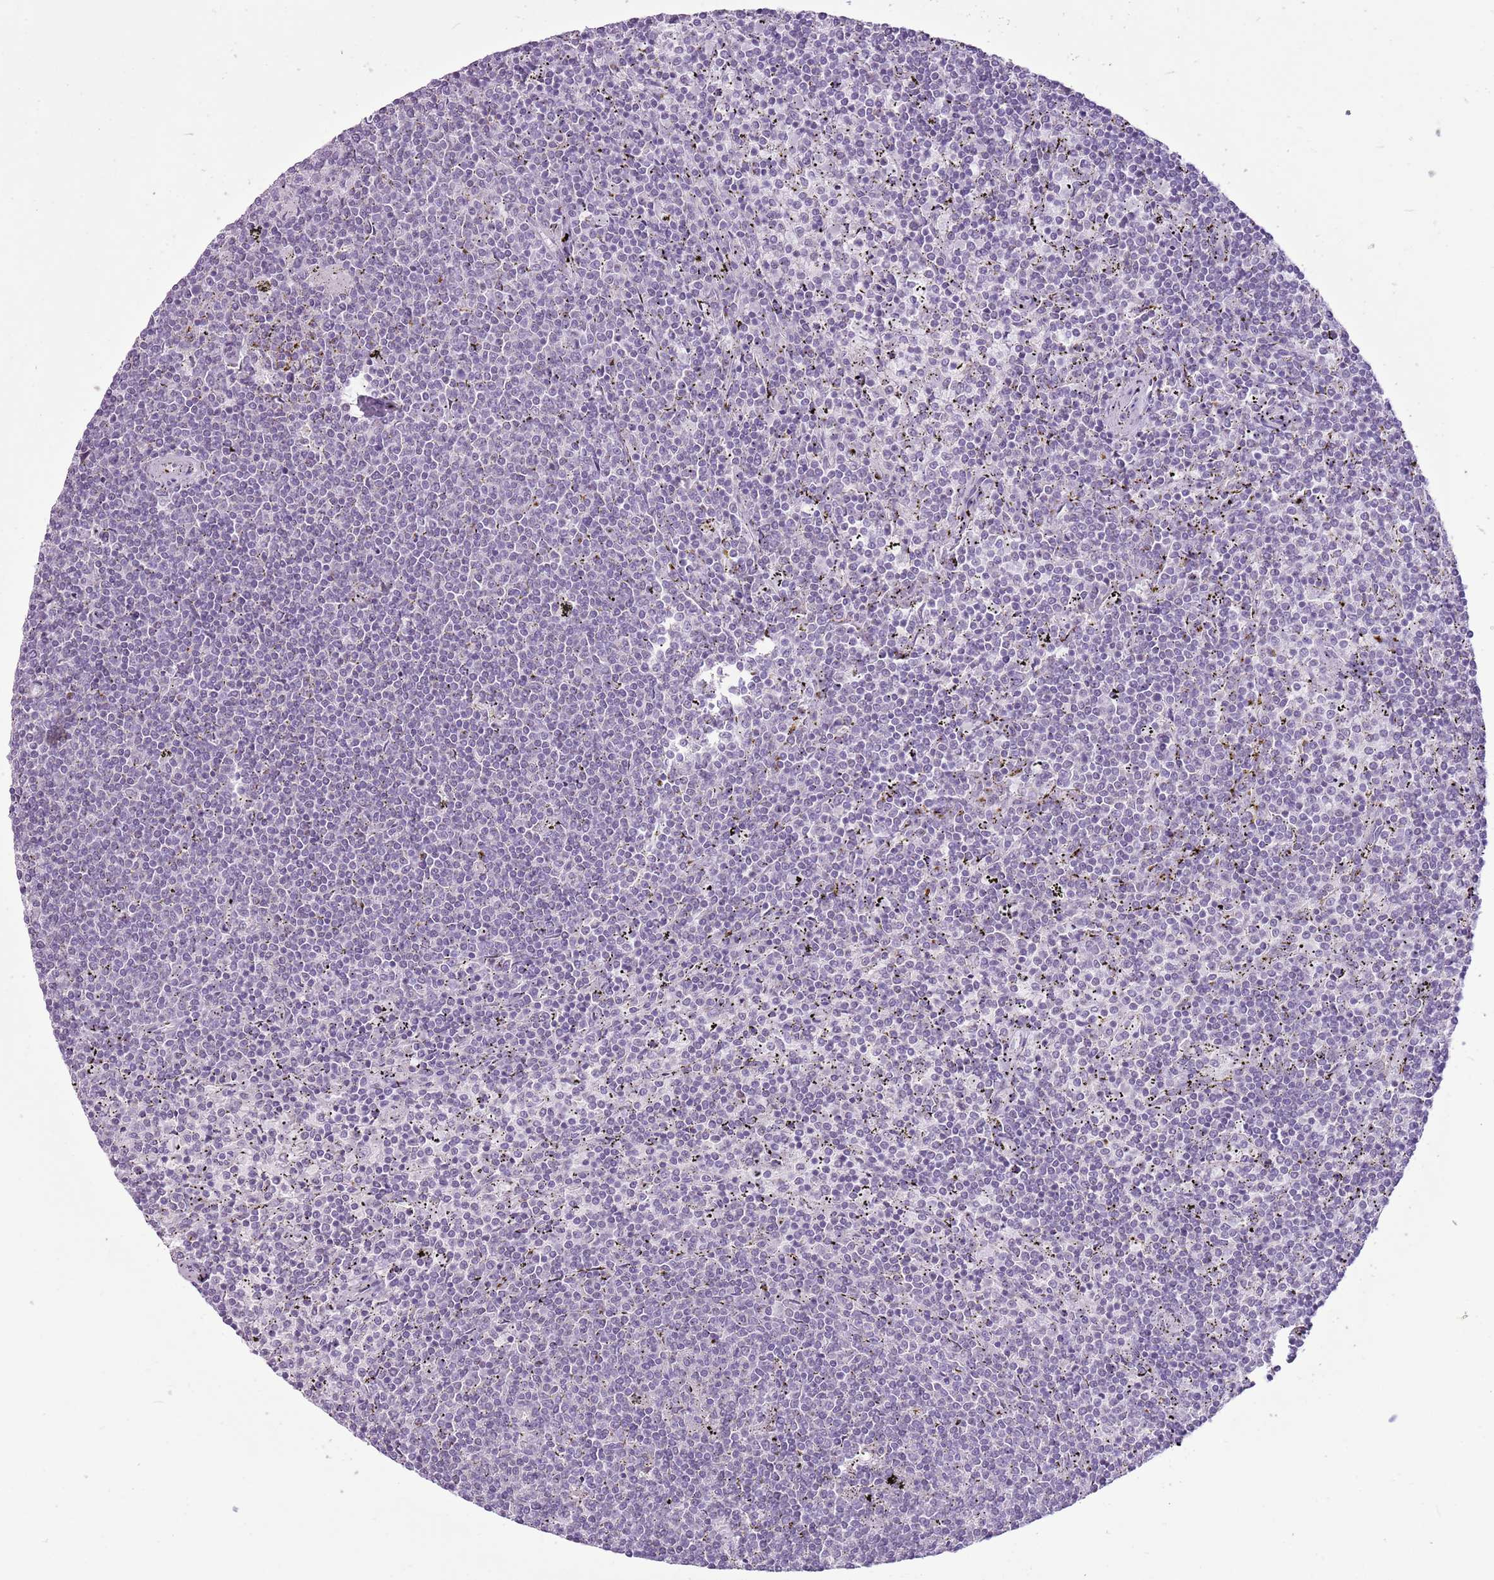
{"staining": {"intensity": "negative", "quantity": "none", "location": "none"}, "tissue": "lymphoma", "cell_type": "Tumor cells", "image_type": "cancer", "snomed": [{"axis": "morphology", "description": "Malignant lymphoma, non-Hodgkin's type, Low grade"}, {"axis": "topography", "description": "Spleen"}], "caption": "This is an IHC histopathology image of human lymphoma. There is no expression in tumor cells.", "gene": "RPL3L", "patient": {"sex": "female", "age": 50}}